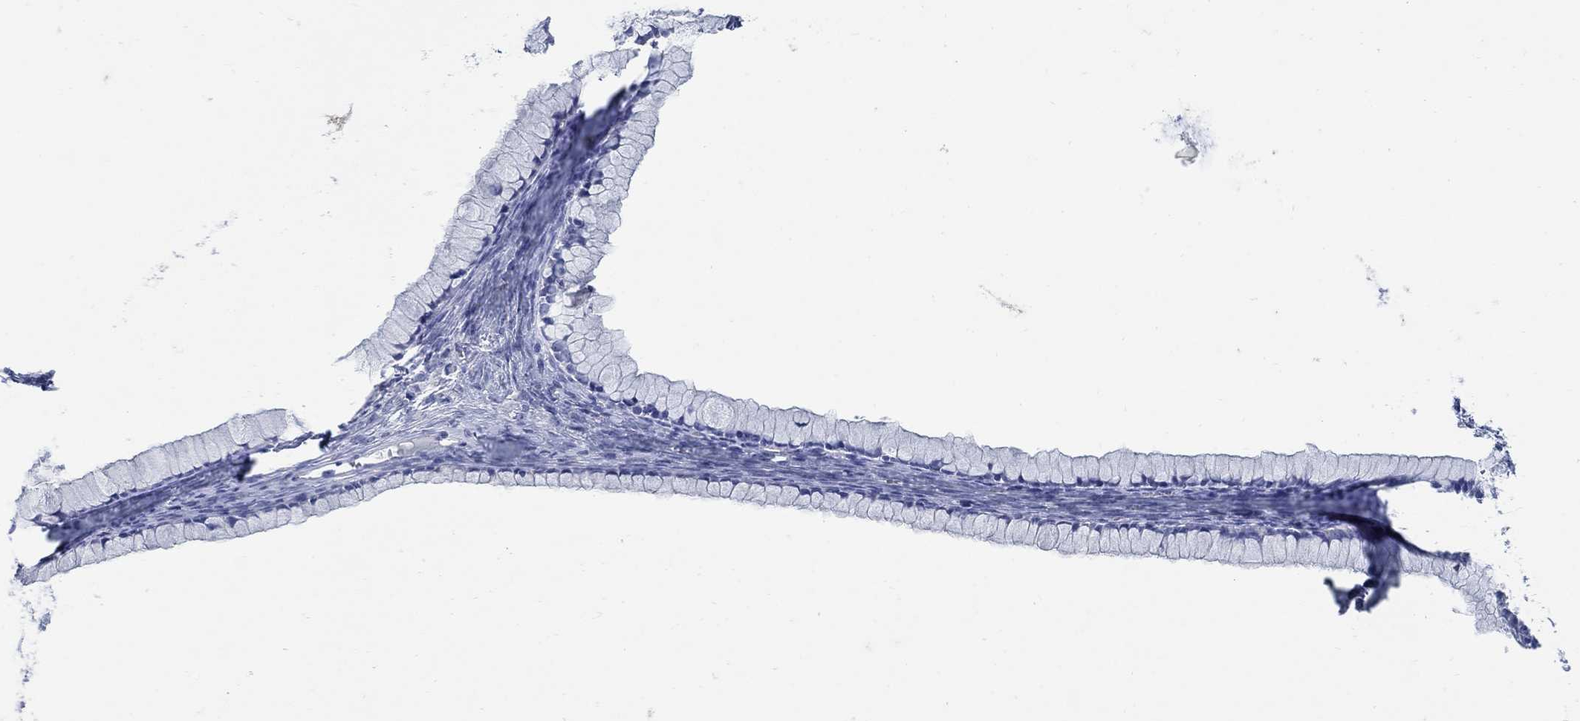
{"staining": {"intensity": "negative", "quantity": "none", "location": "none"}, "tissue": "ovarian cancer", "cell_type": "Tumor cells", "image_type": "cancer", "snomed": [{"axis": "morphology", "description": "Cystadenocarcinoma, mucinous, NOS"}, {"axis": "topography", "description": "Ovary"}], "caption": "Tumor cells are negative for brown protein staining in ovarian mucinous cystadenocarcinoma.", "gene": "ZDHHC14", "patient": {"sex": "female", "age": 41}}